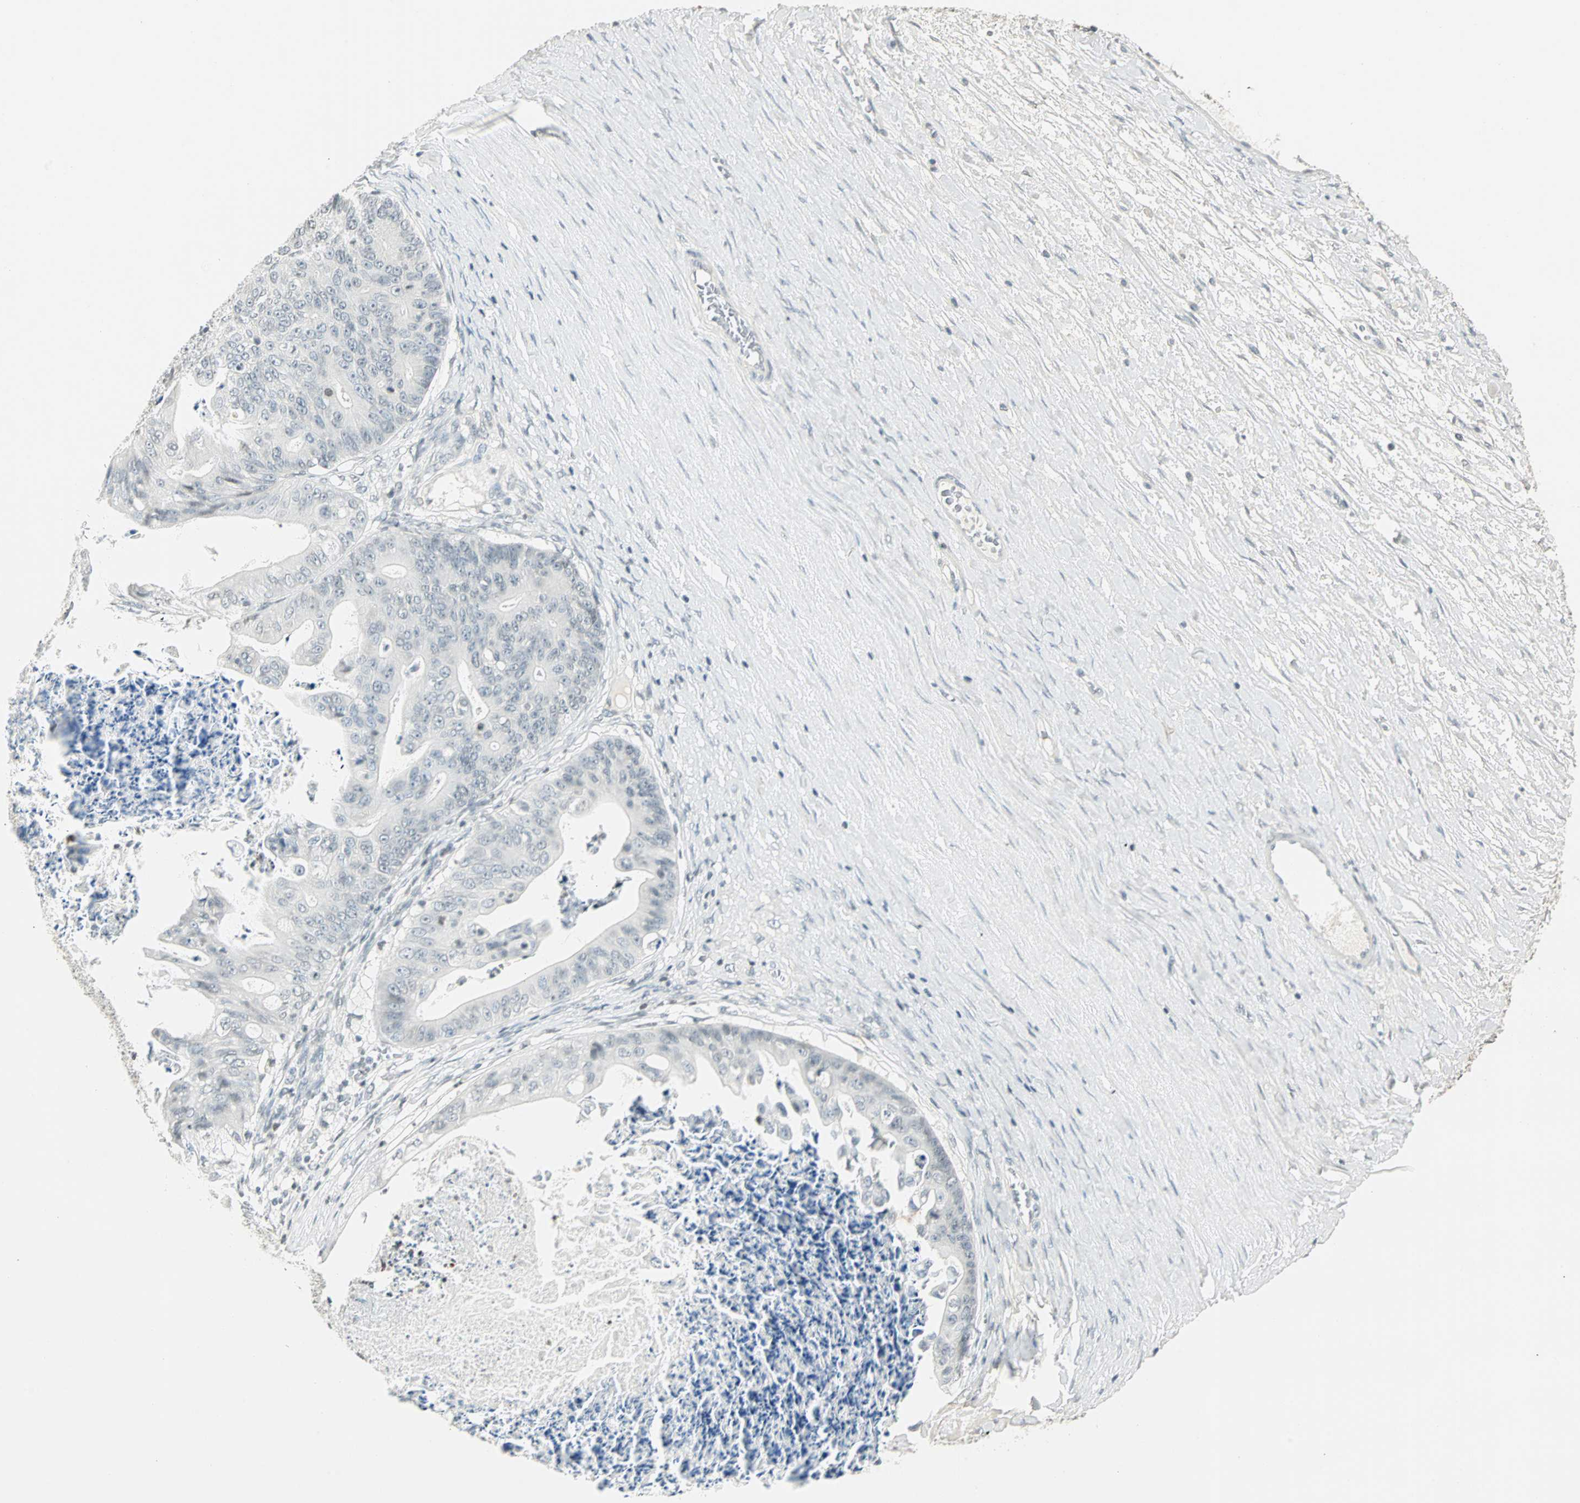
{"staining": {"intensity": "weak", "quantity": "<25%", "location": "nuclear"}, "tissue": "ovarian cancer", "cell_type": "Tumor cells", "image_type": "cancer", "snomed": [{"axis": "morphology", "description": "Cystadenocarcinoma, mucinous, NOS"}, {"axis": "topography", "description": "Ovary"}], "caption": "Immunohistochemistry image of ovarian mucinous cystadenocarcinoma stained for a protein (brown), which displays no expression in tumor cells.", "gene": "SMAD3", "patient": {"sex": "female", "age": 37}}